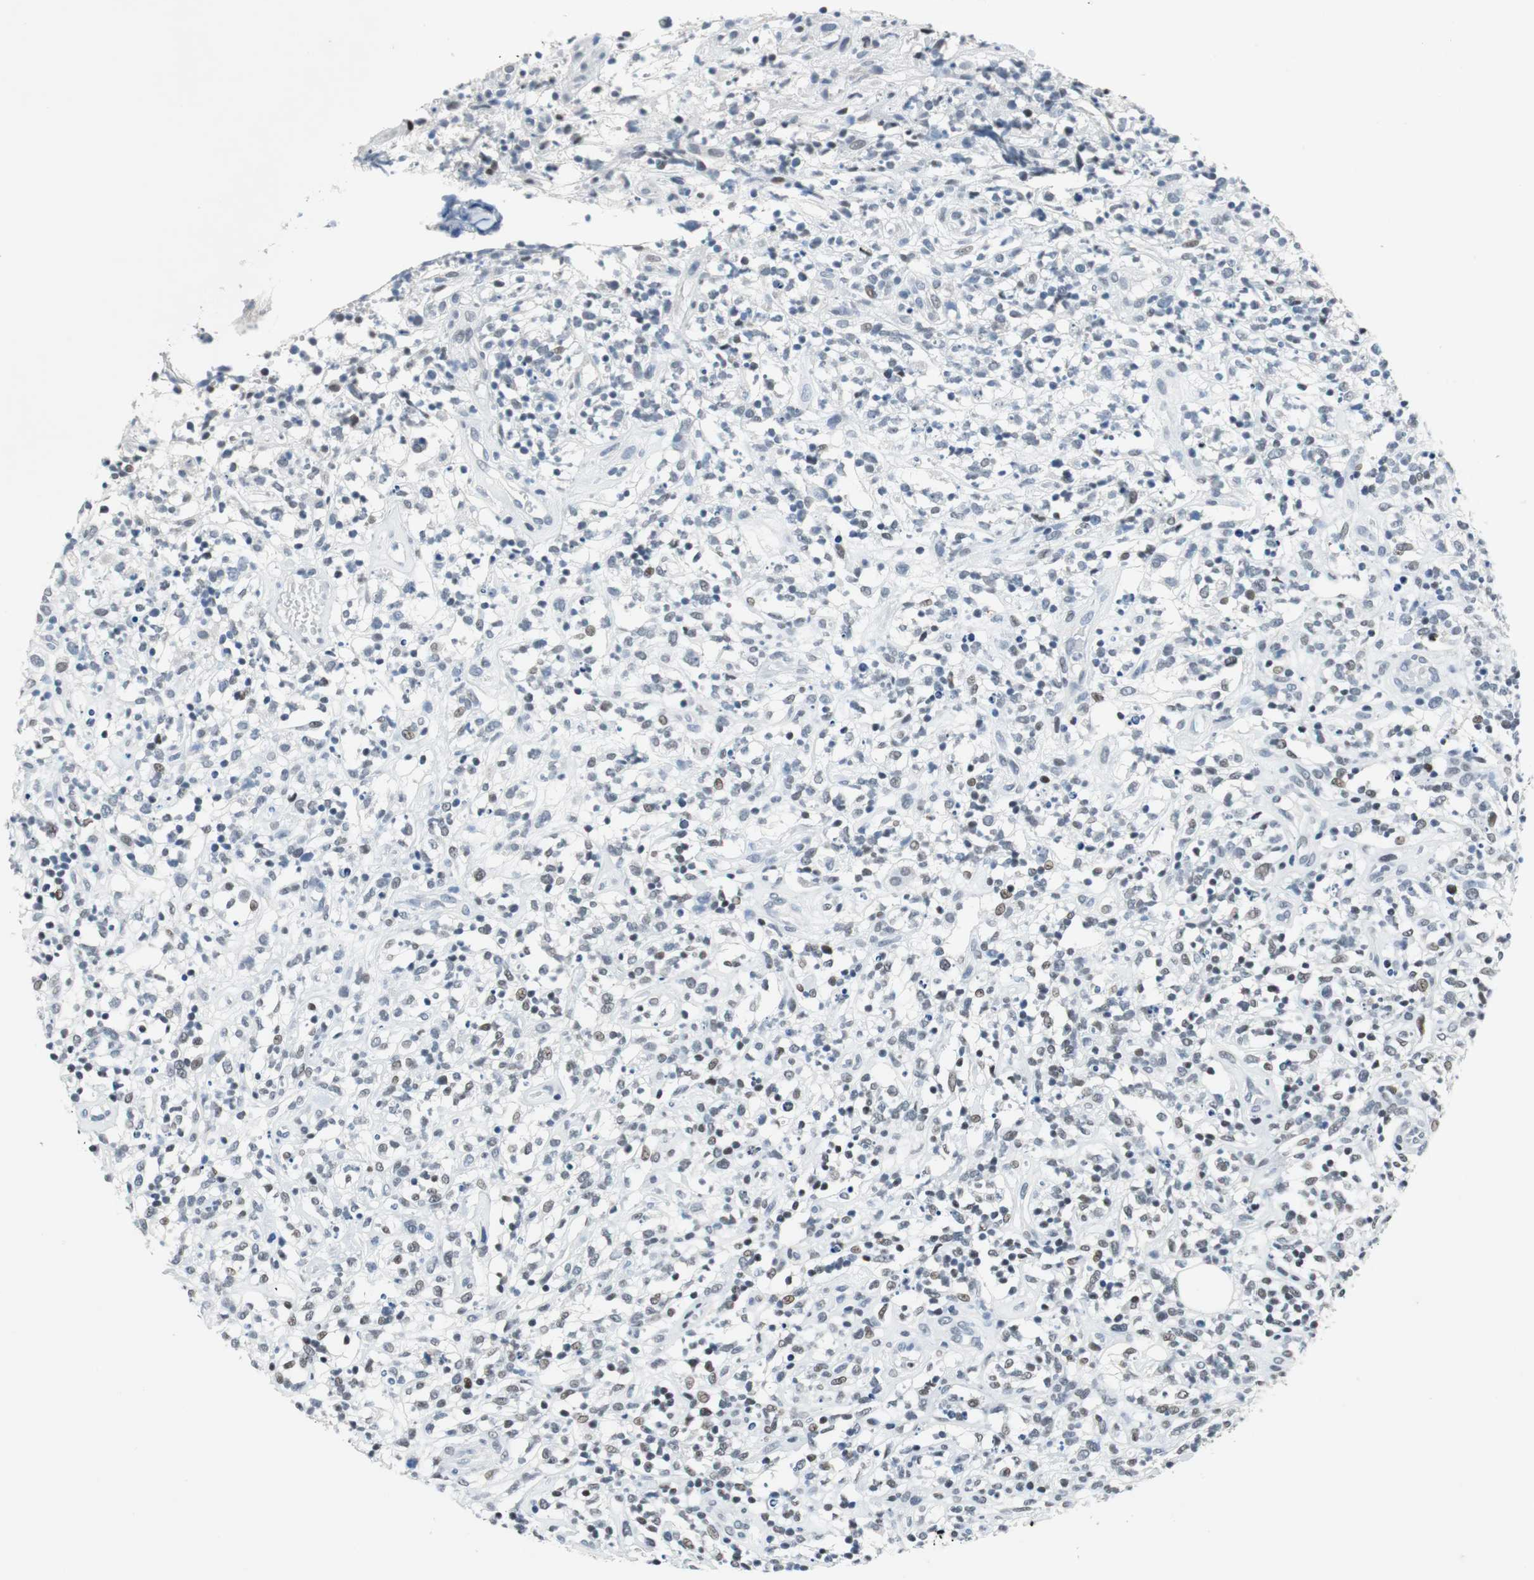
{"staining": {"intensity": "weak", "quantity": "<25%", "location": "nuclear"}, "tissue": "lymphoma", "cell_type": "Tumor cells", "image_type": "cancer", "snomed": [{"axis": "morphology", "description": "Malignant lymphoma, non-Hodgkin's type, High grade"}, {"axis": "topography", "description": "Lymph node"}], "caption": "Image shows no protein positivity in tumor cells of malignant lymphoma, non-Hodgkin's type (high-grade) tissue.", "gene": "HDAC3", "patient": {"sex": "female", "age": 73}}